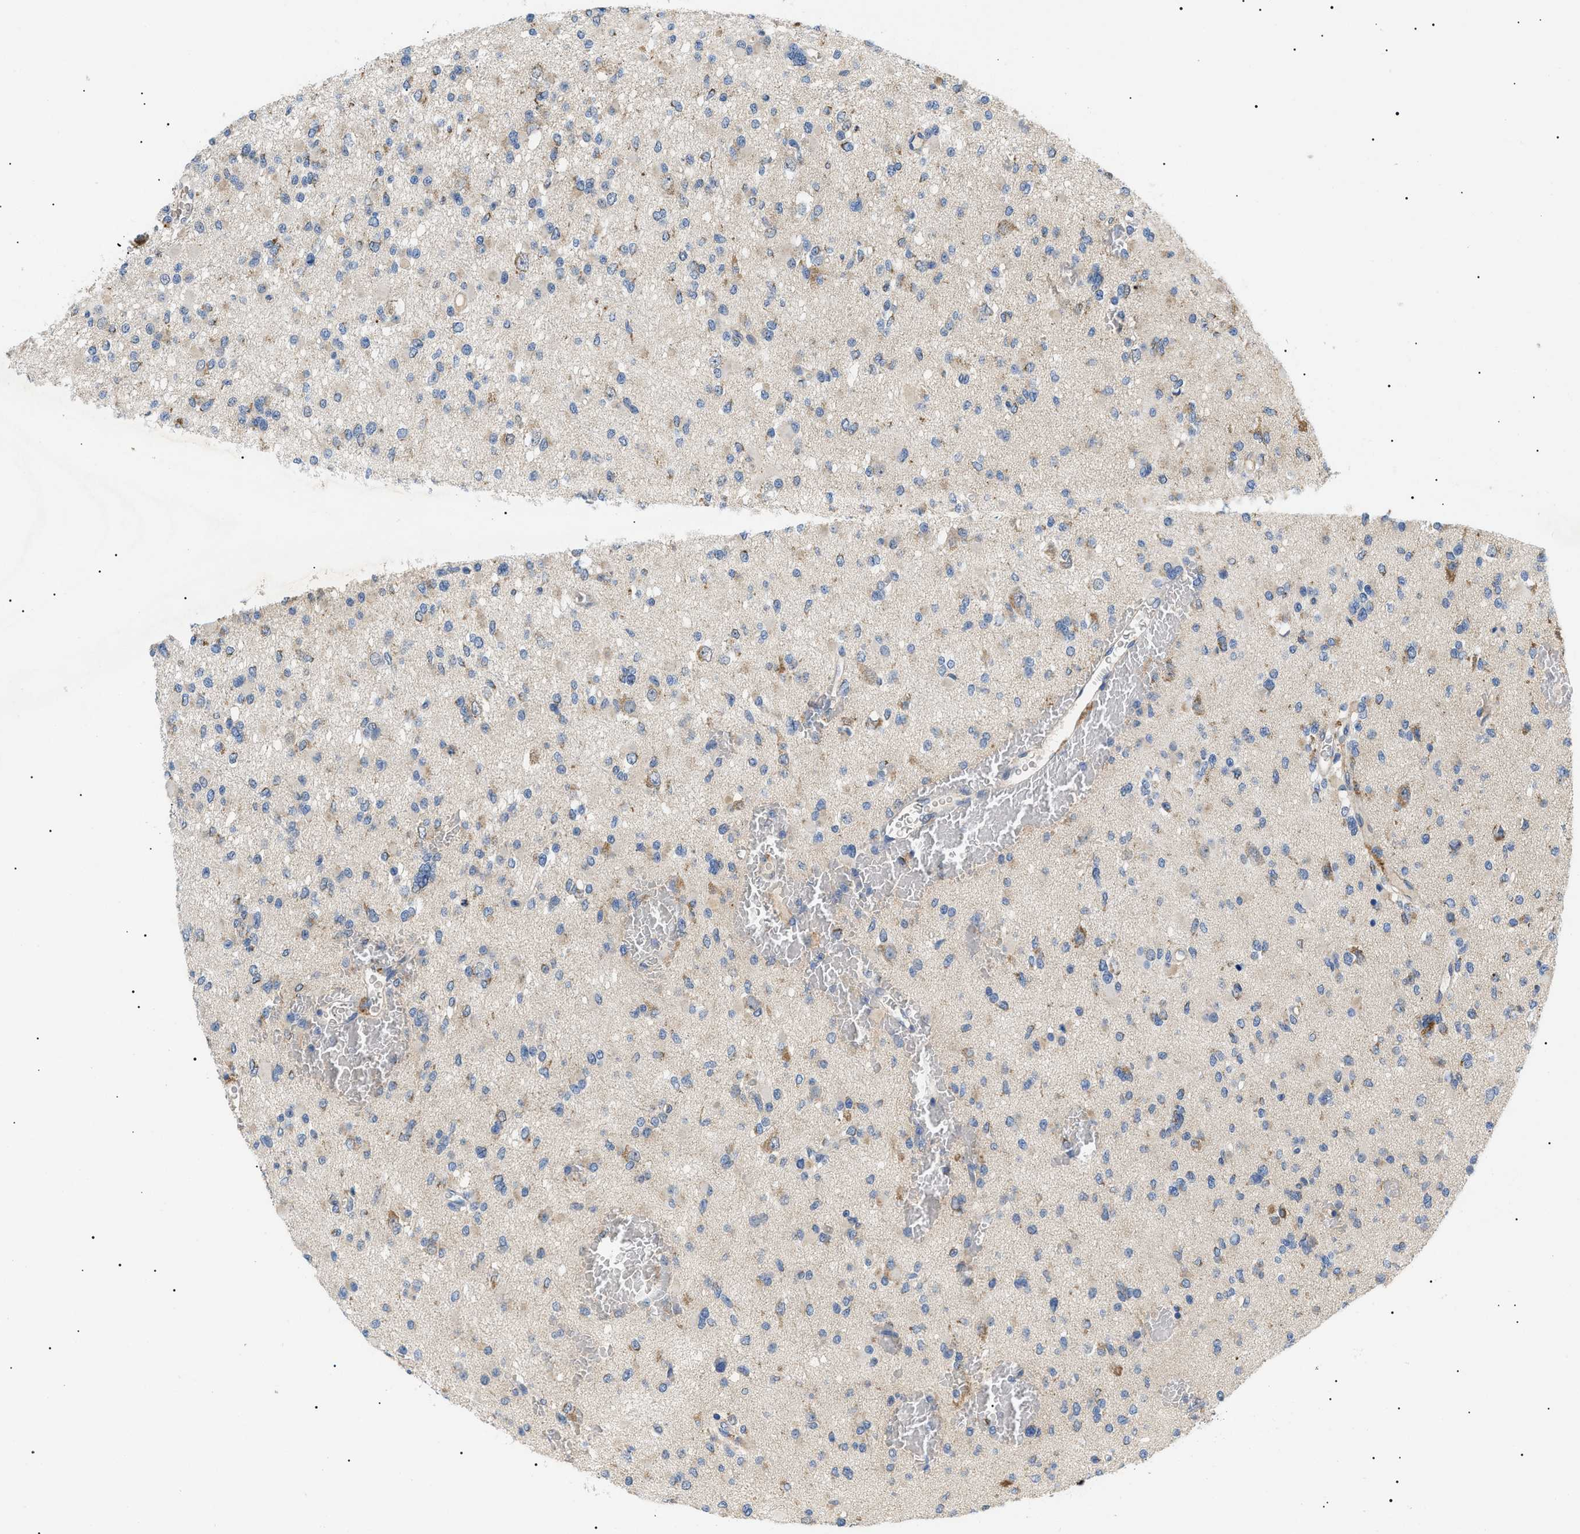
{"staining": {"intensity": "moderate", "quantity": "<25%", "location": "cytoplasmic/membranous"}, "tissue": "glioma", "cell_type": "Tumor cells", "image_type": "cancer", "snomed": [{"axis": "morphology", "description": "Glioma, malignant, Low grade"}, {"axis": "topography", "description": "Brain"}], "caption": "Moderate cytoplasmic/membranous expression is appreciated in approximately <25% of tumor cells in glioma.", "gene": "TOMM6", "patient": {"sex": "female", "age": 22}}